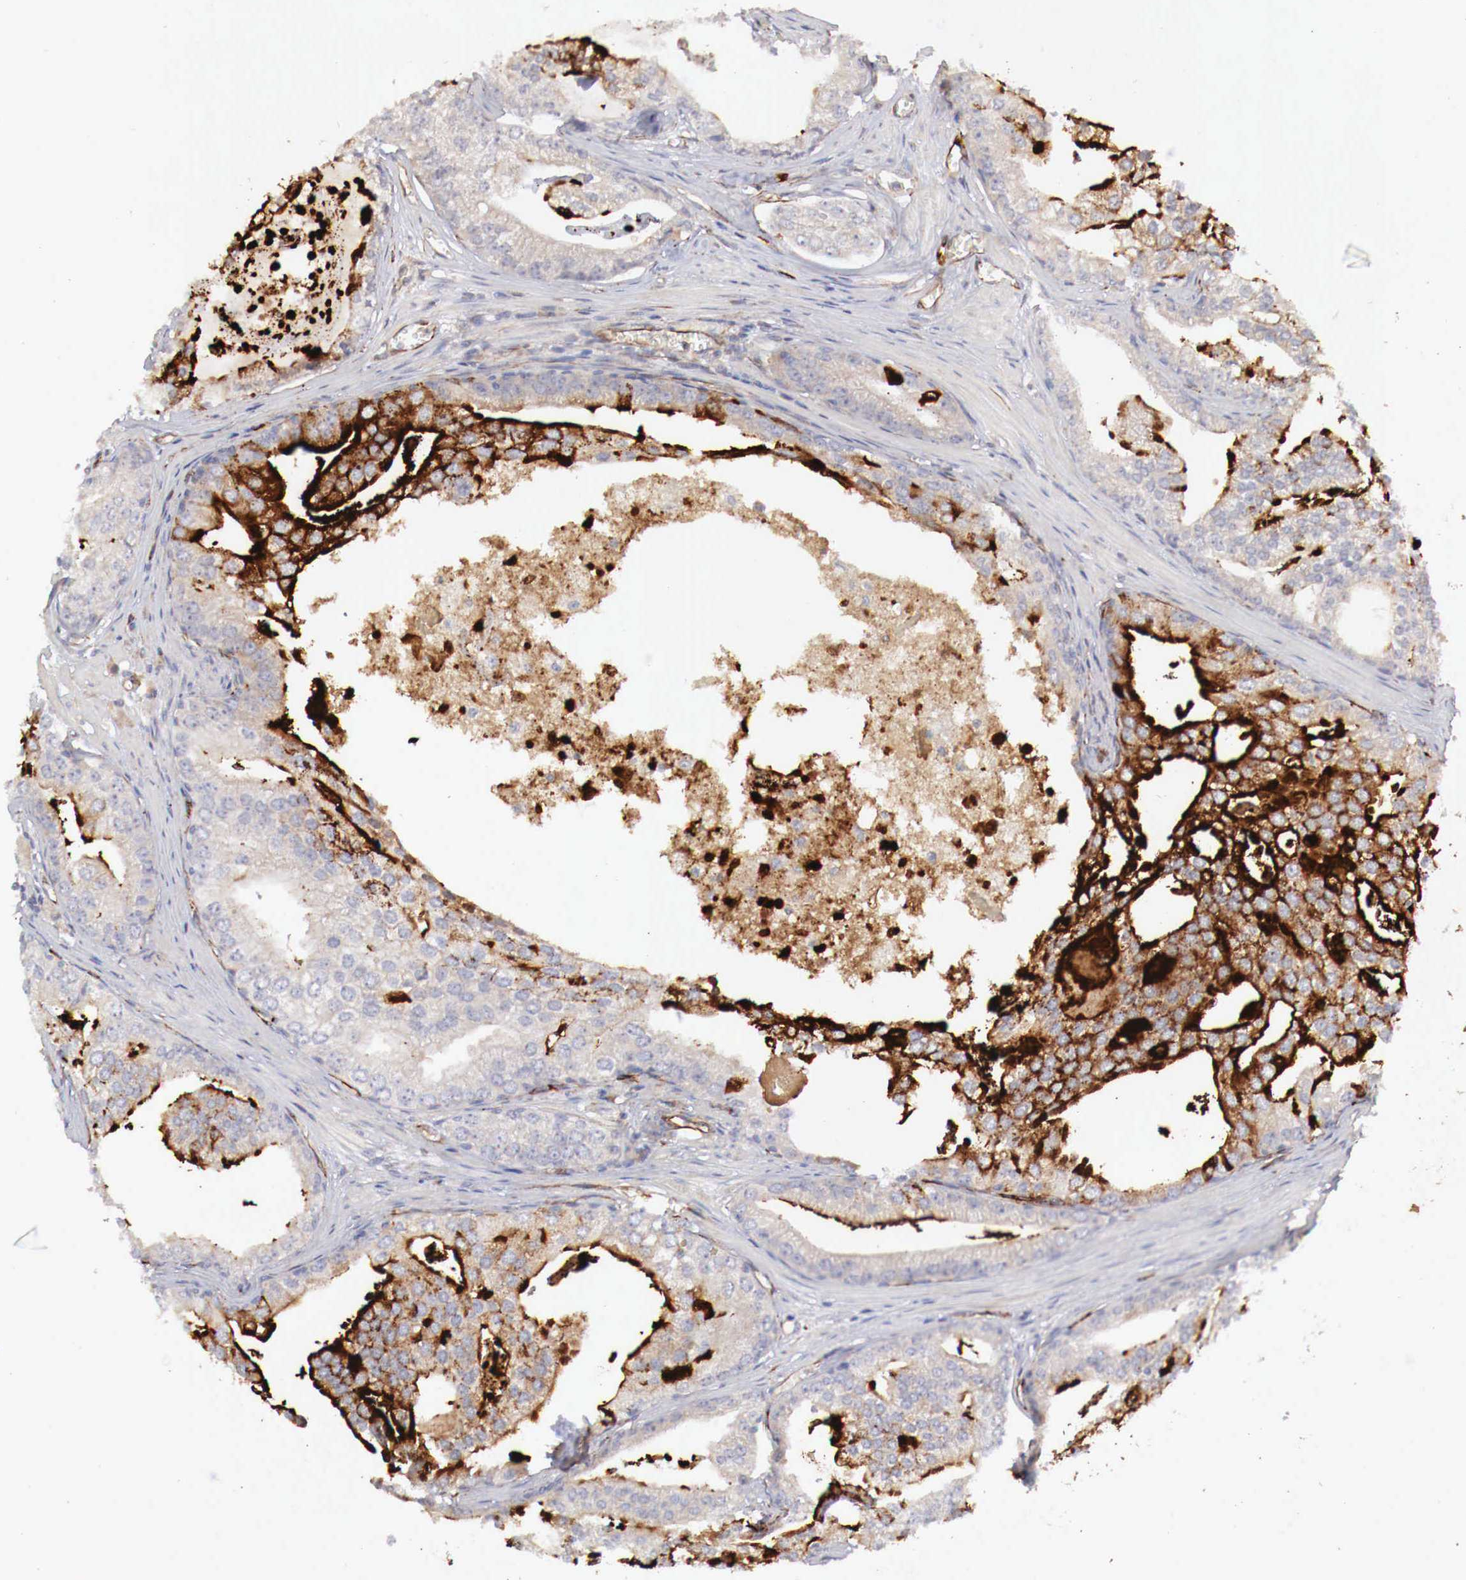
{"staining": {"intensity": "negative", "quantity": "none", "location": "none"}, "tissue": "prostate cancer", "cell_type": "Tumor cells", "image_type": "cancer", "snomed": [{"axis": "morphology", "description": "Adenocarcinoma, High grade"}, {"axis": "topography", "description": "Prostate"}], "caption": "IHC micrograph of prostate cancer (high-grade adenocarcinoma) stained for a protein (brown), which exhibits no staining in tumor cells.", "gene": "WT1", "patient": {"sex": "male", "age": 56}}